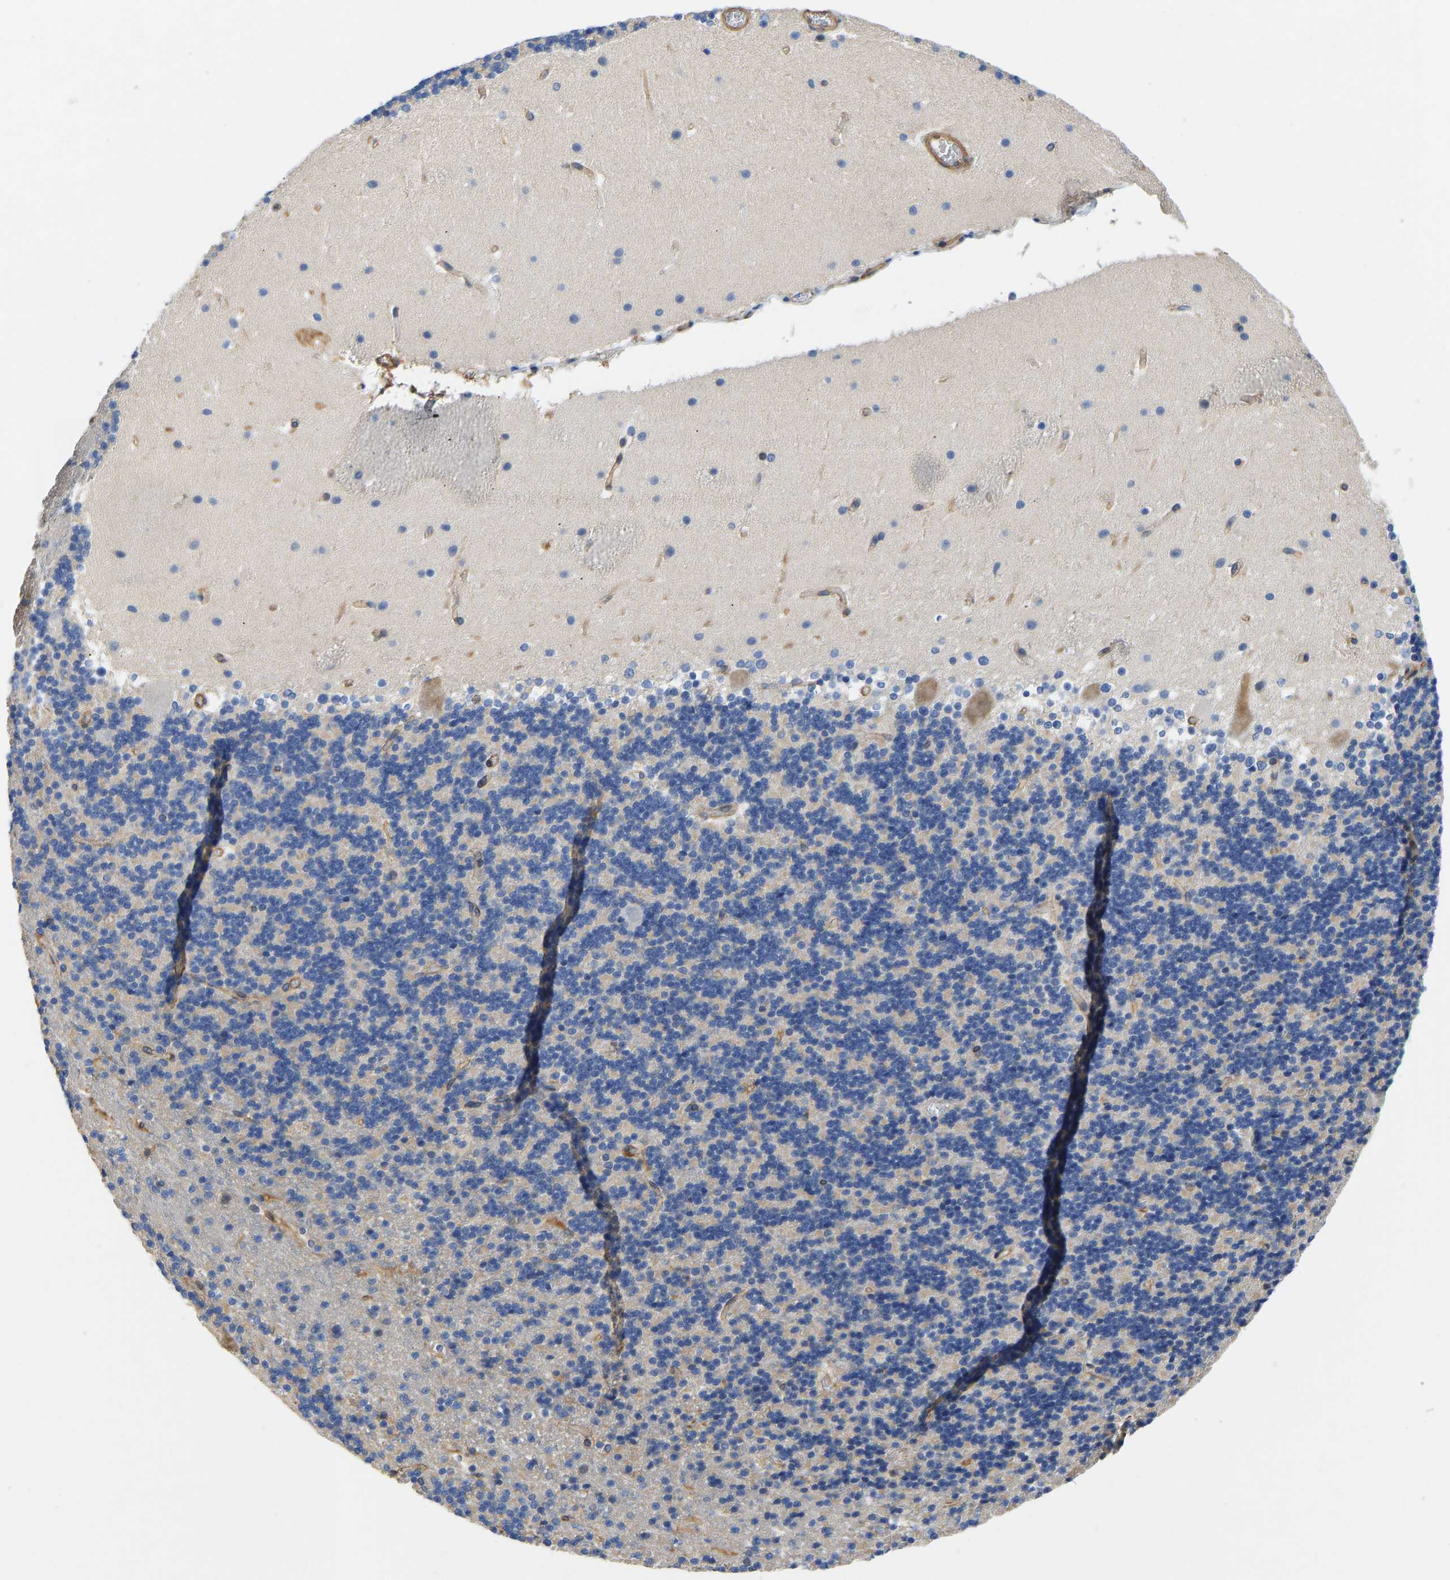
{"staining": {"intensity": "negative", "quantity": "none", "location": "none"}, "tissue": "cerebellum", "cell_type": "Cells in granular layer", "image_type": "normal", "snomed": [{"axis": "morphology", "description": "Normal tissue, NOS"}, {"axis": "topography", "description": "Cerebellum"}], "caption": "Image shows no significant protein expression in cells in granular layer of benign cerebellum.", "gene": "ELMO2", "patient": {"sex": "male", "age": 45}}